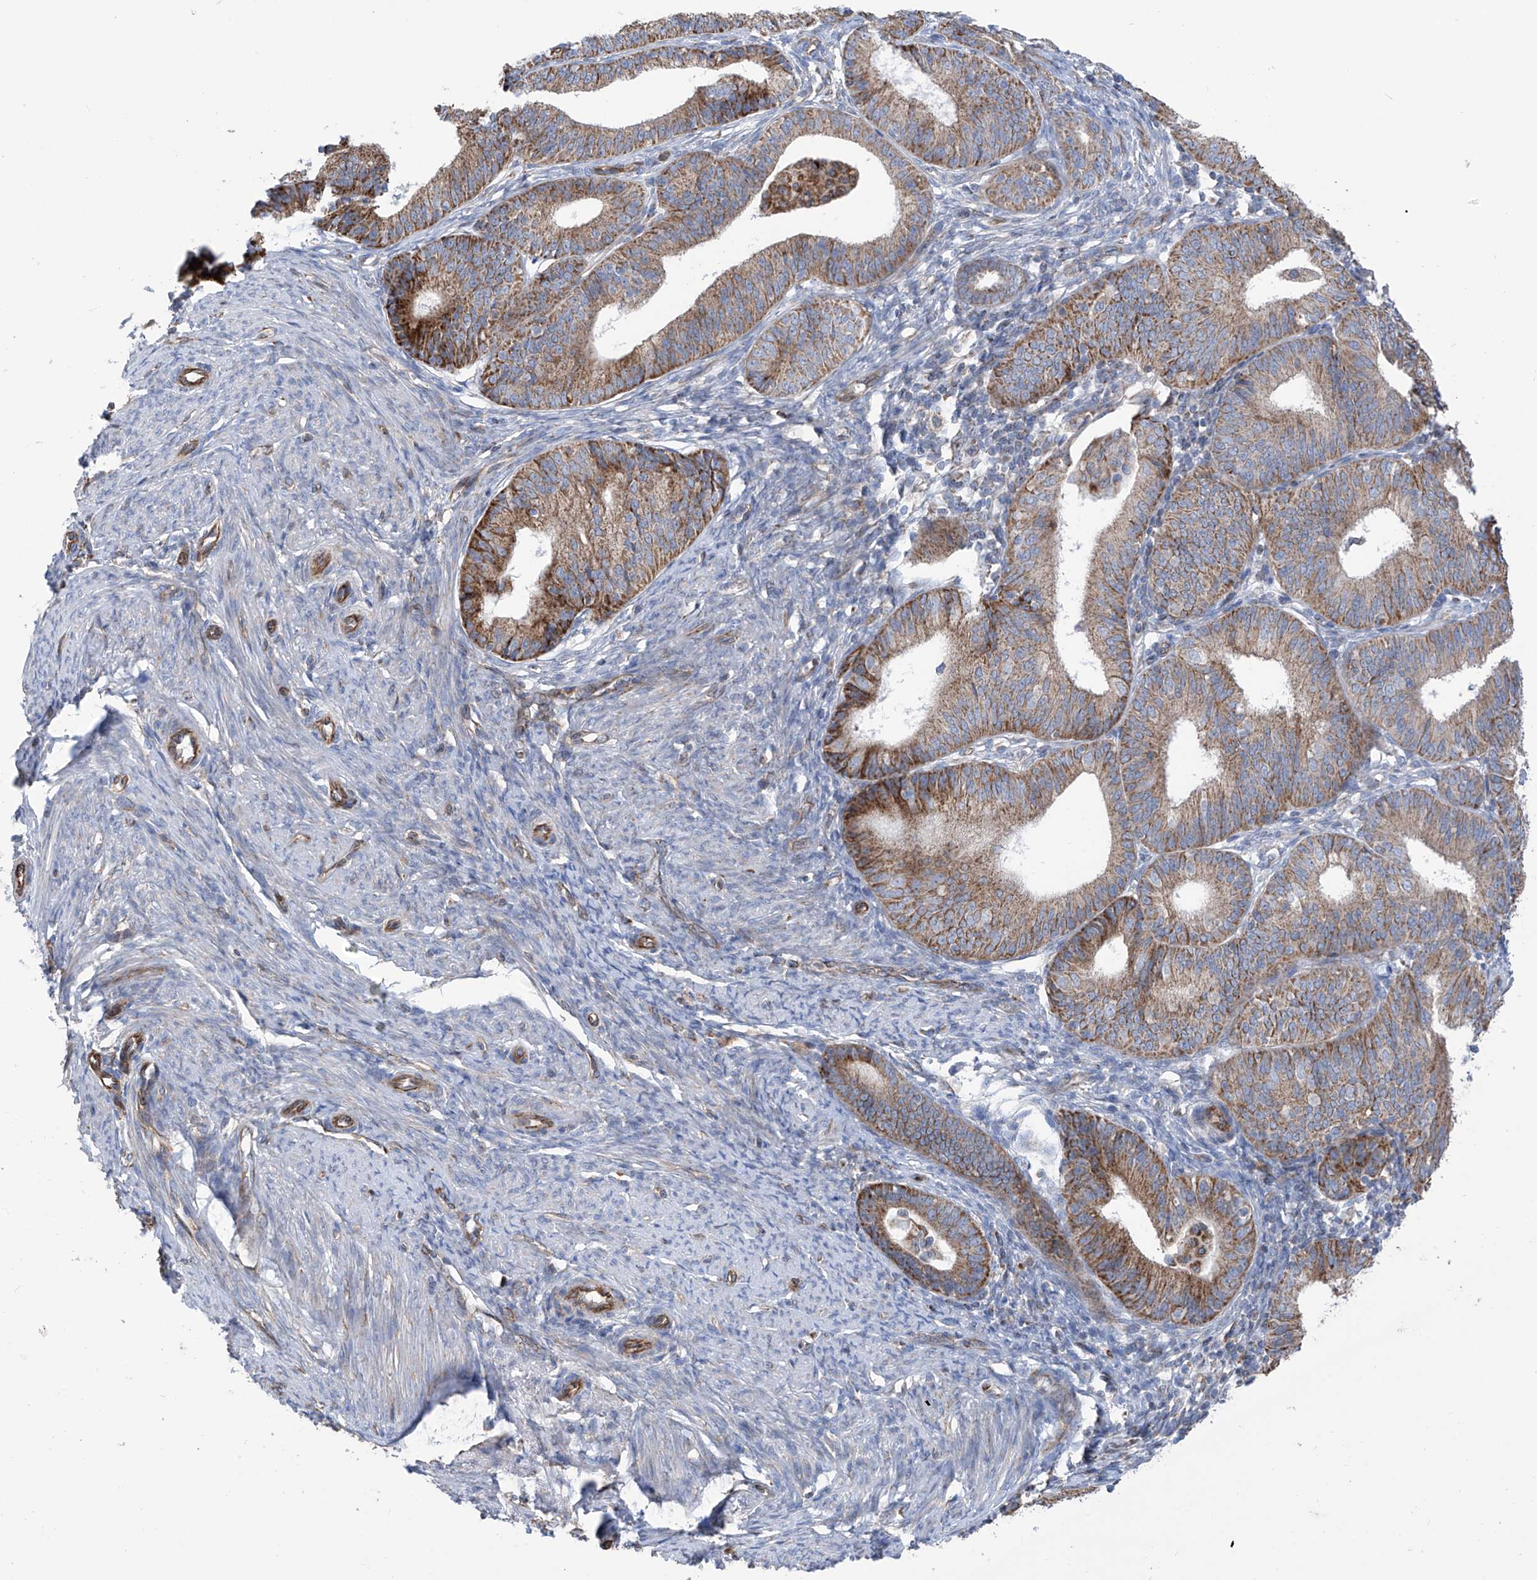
{"staining": {"intensity": "moderate", "quantity": "25%-75%", "location": "cytoplasmic/membranous"}, "tissue": "endometrial cancer", "cell_type": "Tumor cells", "image_type": "cancer", "snomed": [{"axis": "morphology", "description": "Adenocarcinoma, NOS"}, {"axis": "topography", "description": "Endometrium"}], "caption": "Immunohistochemical staining of human endometrial adenocarcinoma shows medium levels of moderate cytoplasmic/membranous protein expression in approximately 25%-75% of tumor cells.", "gene": "EIF5B", "patient": {"sex": "female", "age": 51}}